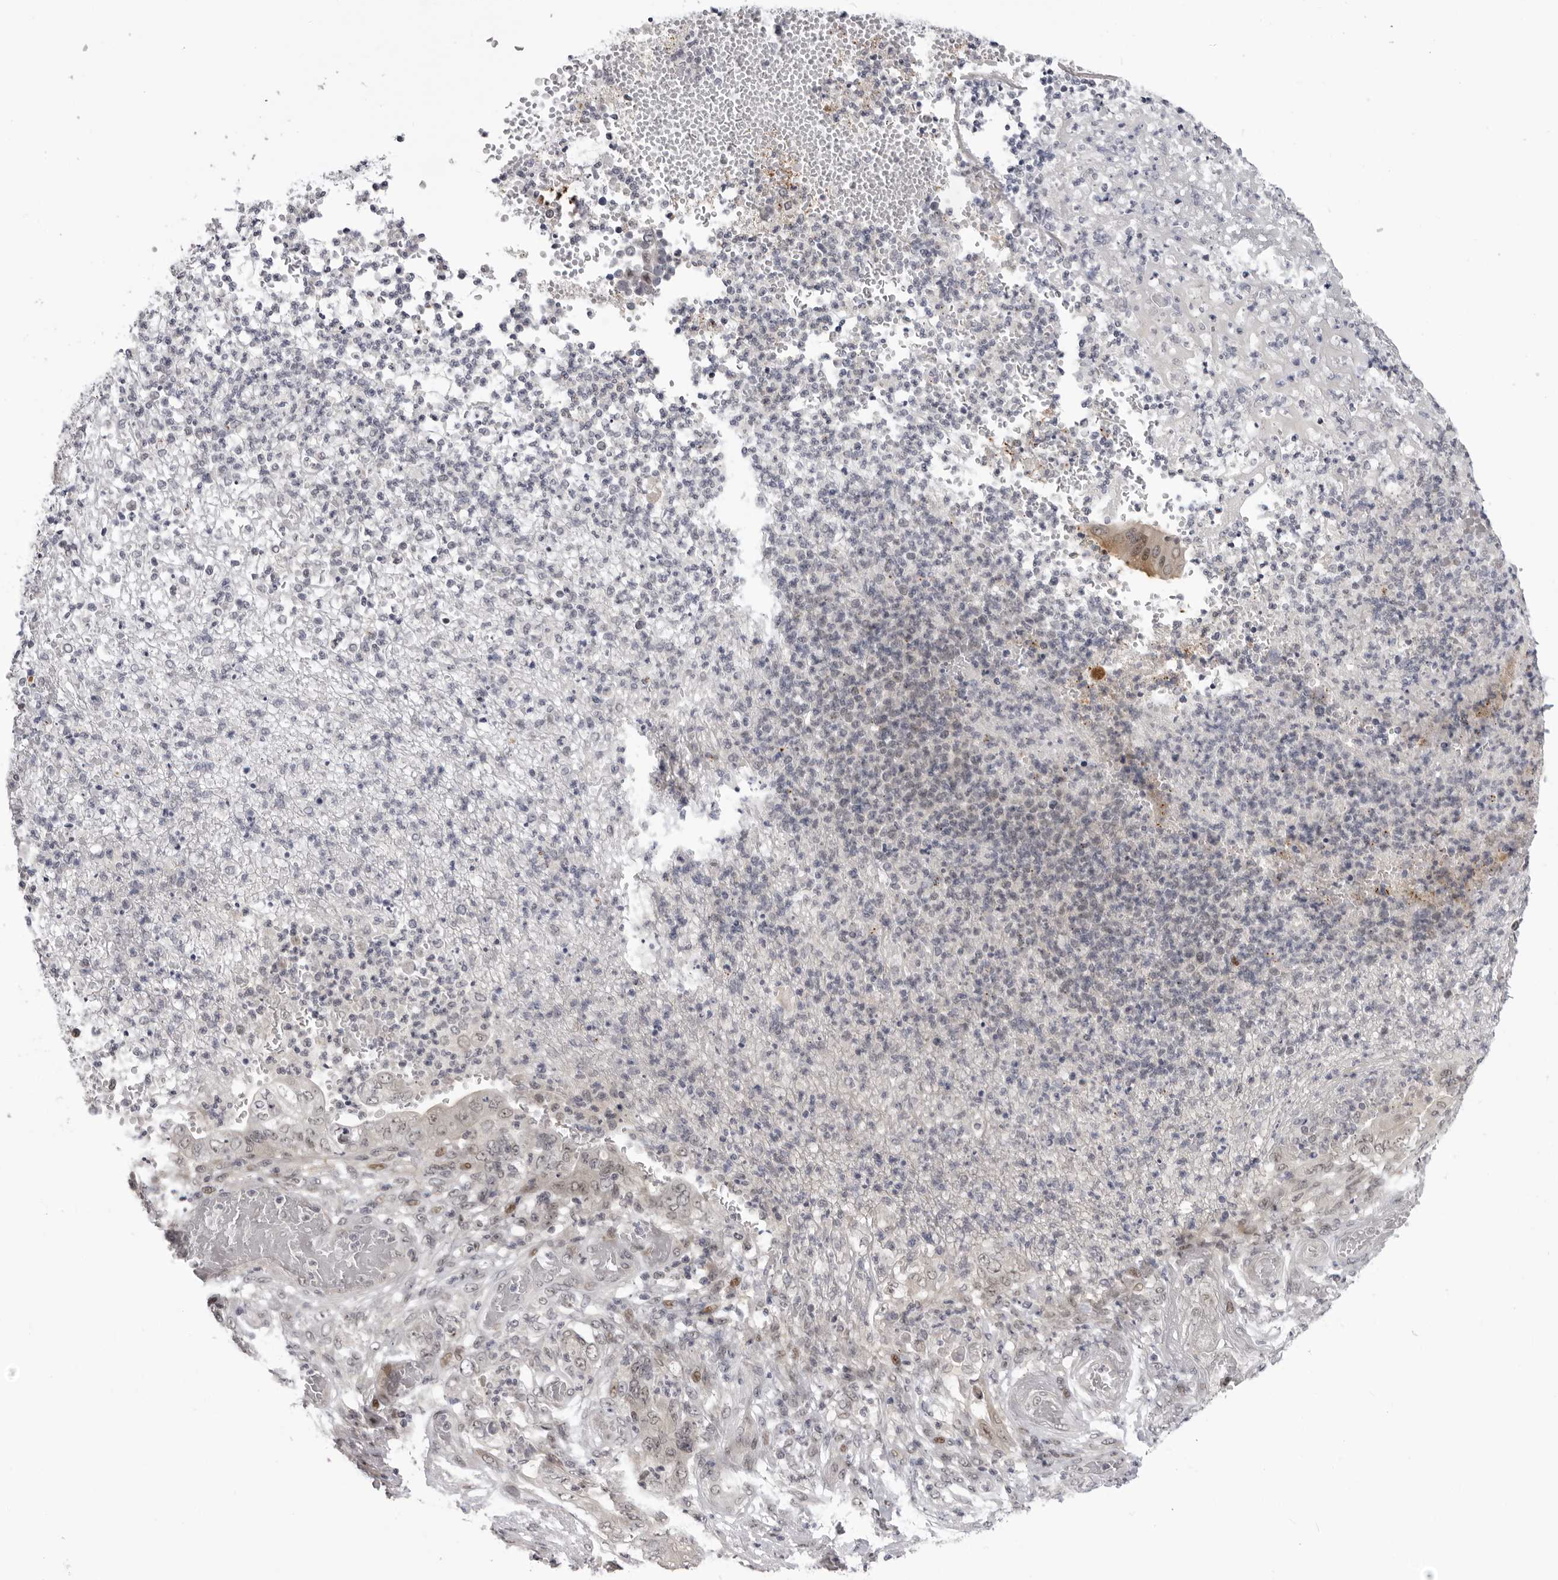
{"staining": {"intensity": "weak", "quantity": "<25%", "location": "nuclear"}, "tissue": "stomach cancer", "cell_type": "Tumor cells", "image_type": "cancer", "snomed": [{"axis": "morphology", "description": "Adenocarcinoma, NOS"}, {"axis": "topography", "description": "Stomach"}], "caption": "The histopathology image displays no staining of tumor cells in stomach cancer.", "gene": "ALPK2", "patient": {"sex": "female", "age": 73}}